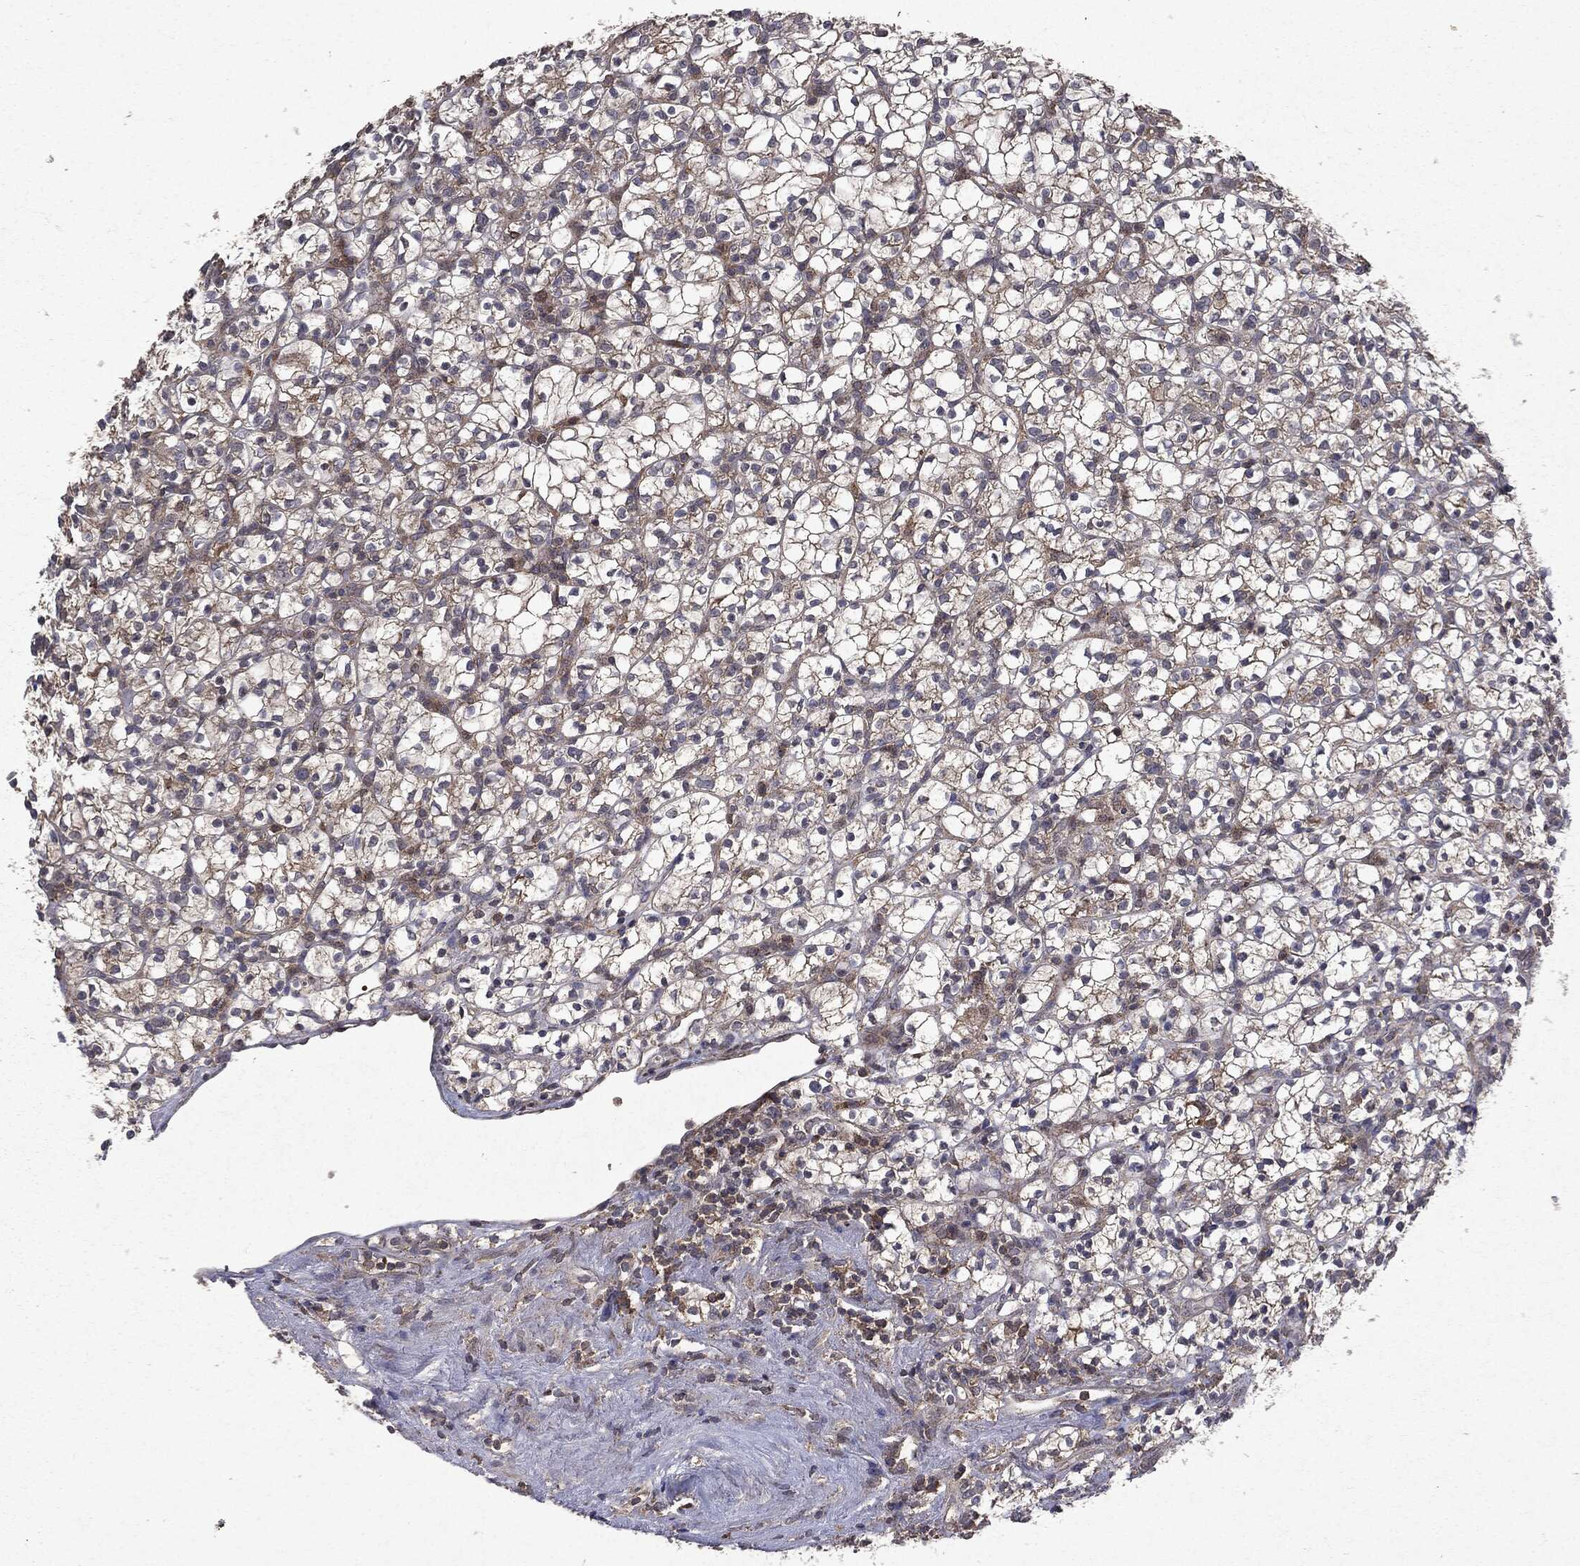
{"staining": {"intensity": "weak", "quantity": "<25%", "location": "cytoplasmic/membranous"}, "tissue": "renal cancer", "cell_type": "Tumor cells", "image_type": "cancer", "snomed": [{"axis": "morphology", "description": "Adenocarcinoma, NOS"}, {"axis": "topography", "description": "Kidney"}], "caption": "High power microscopy image of an immunohistochemistry photomicrograph of renal cancer, revealing no significant expression in tumor cells.", "gene": "PTEN", "patient": {"sex": "female", "age": 89}}